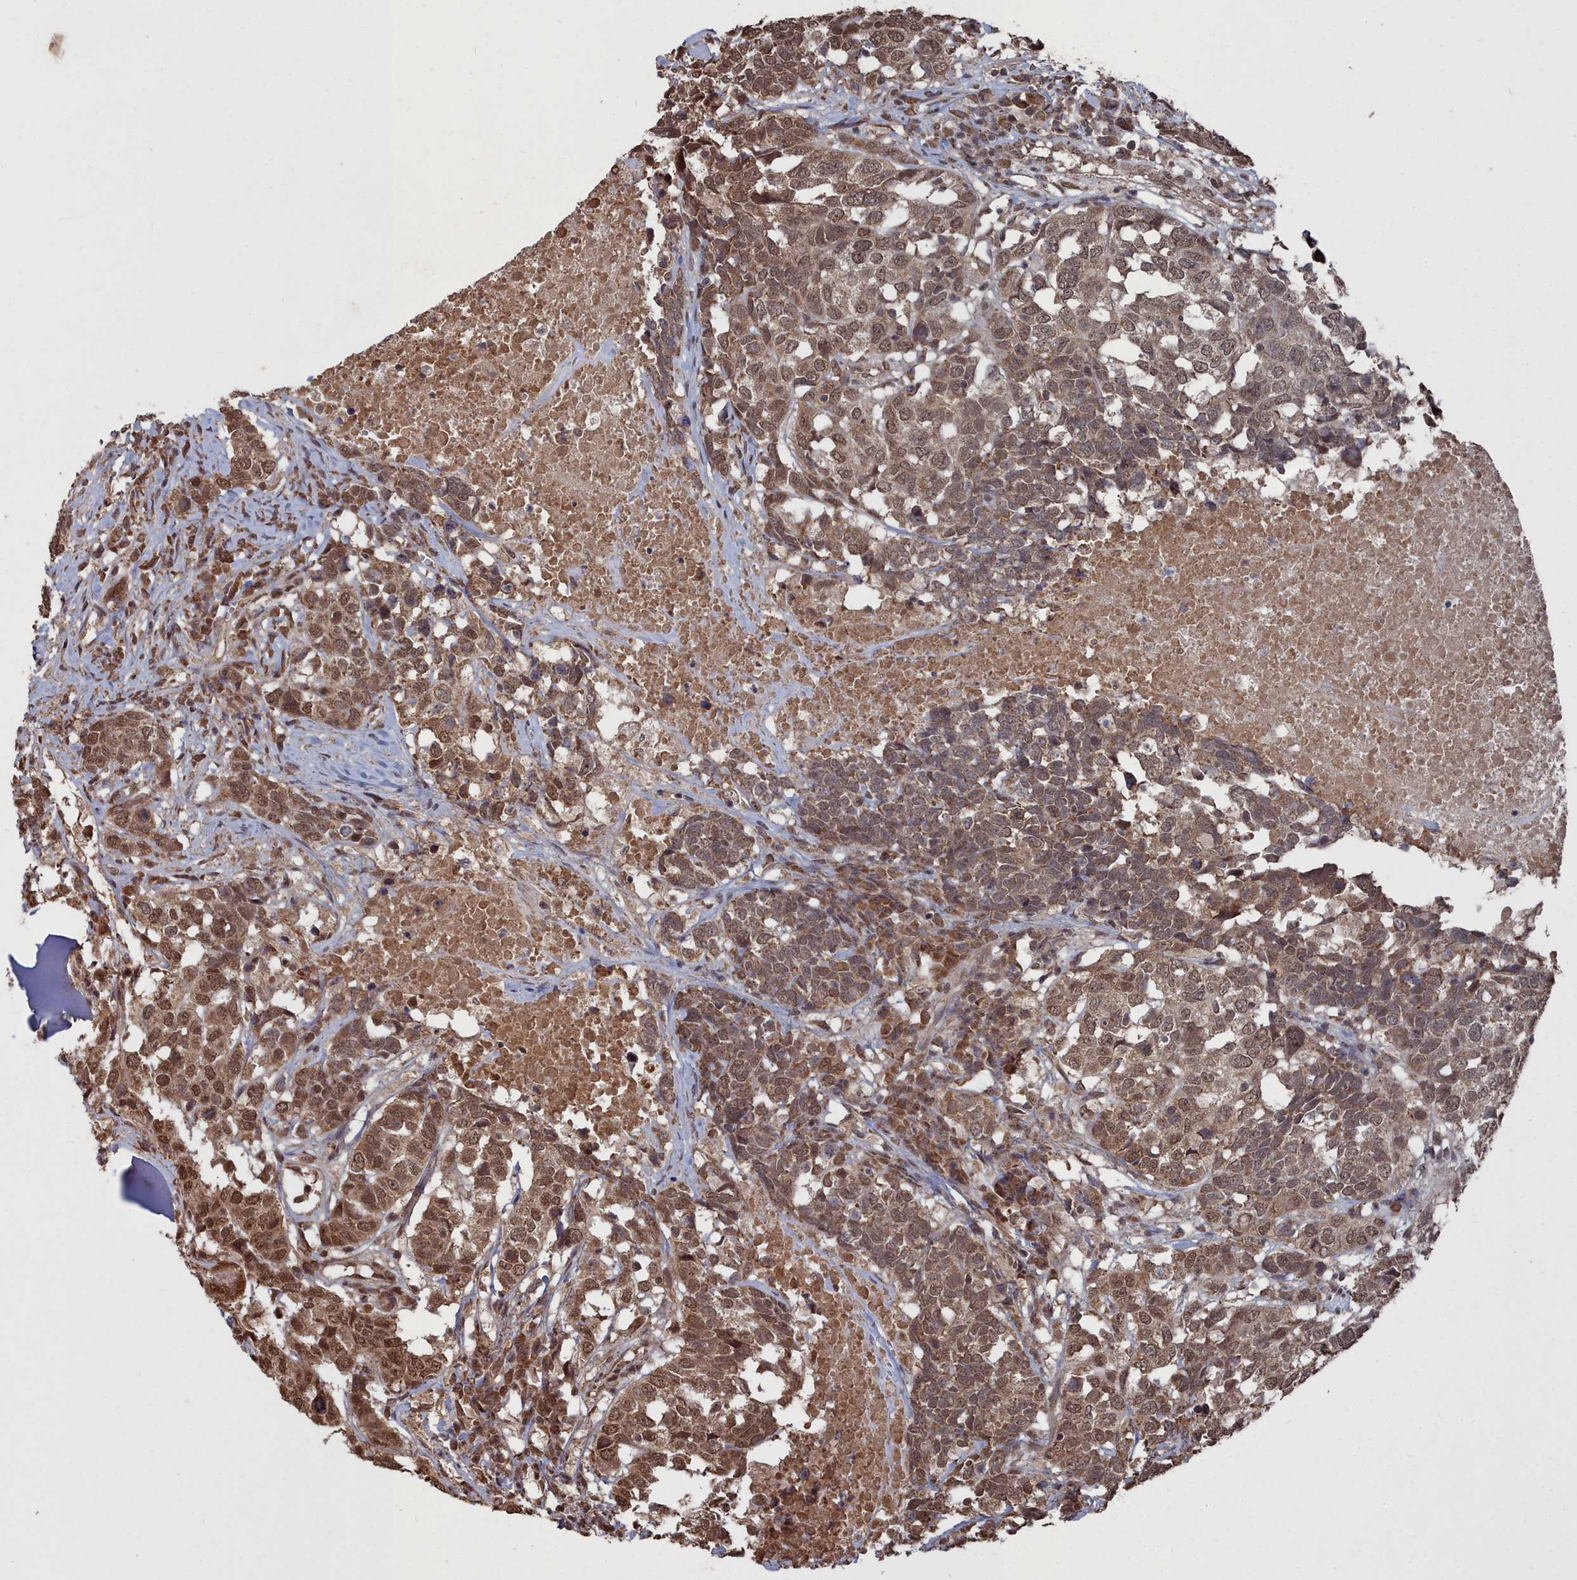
{"staining": {"intensity": "moderate", "quantity": ">75%", "location": "nuclear"}, "tissue": "head and neck cancer", "cell_type": "Tumor cells", "image_type": "cancer", "snomed": [{"axis": "morphology", "description": "Squamous cell carcinoma, NOS"}, {"axis": "topography", "description": "Head-Neck"}], "caption": "About >75% of tumor cells in head and neck cancer (squamous cell carcinoma) display moderate nuclear protein positivity as visualized by brown immunohistochemical staining.", "gene": "CCNP", "patient": {"sex": "male", "age": 66}}